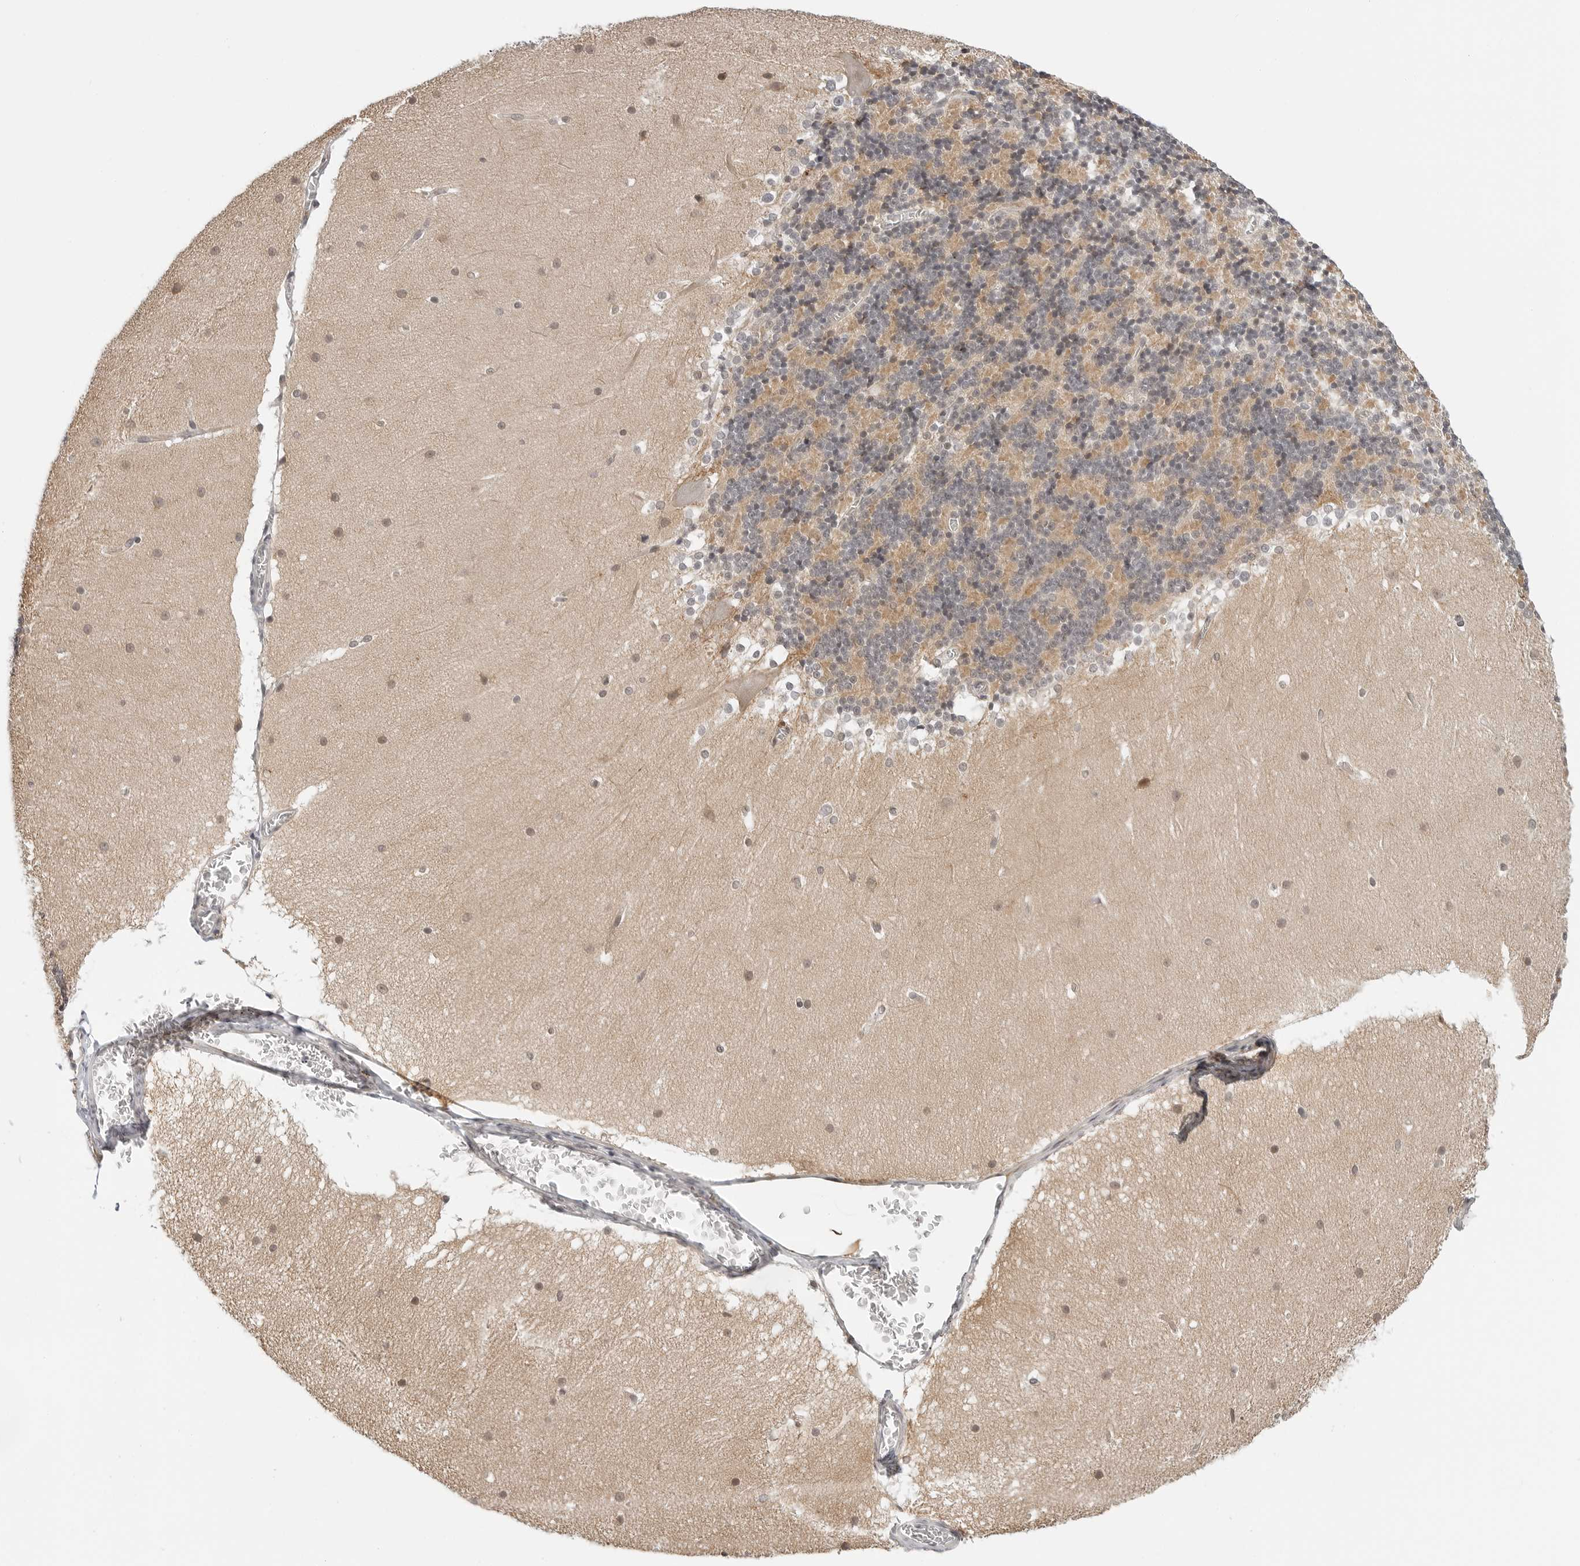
{"staining": {"intensity": "moderate", "quantity": ">75%", "location": "cytoplasmic/membranous"}, "tissue": "cerebellum", "cell_type": "Cells in granular layer", "image_type": "normal", "snomed": [{"axis": "morphology", "description": "Normal tissue, NOS"}, {"axis": "topography", "description": "Cerebellum"}], "caption": "Cerebellum was stained to show a protein in brown. There is medium levels of moderate cytoplasmic/membranous positivity in approximately >75% of cells in granular layer.", "gene": "TSEN2", "patient": {"sex": "female", "age": 19}}